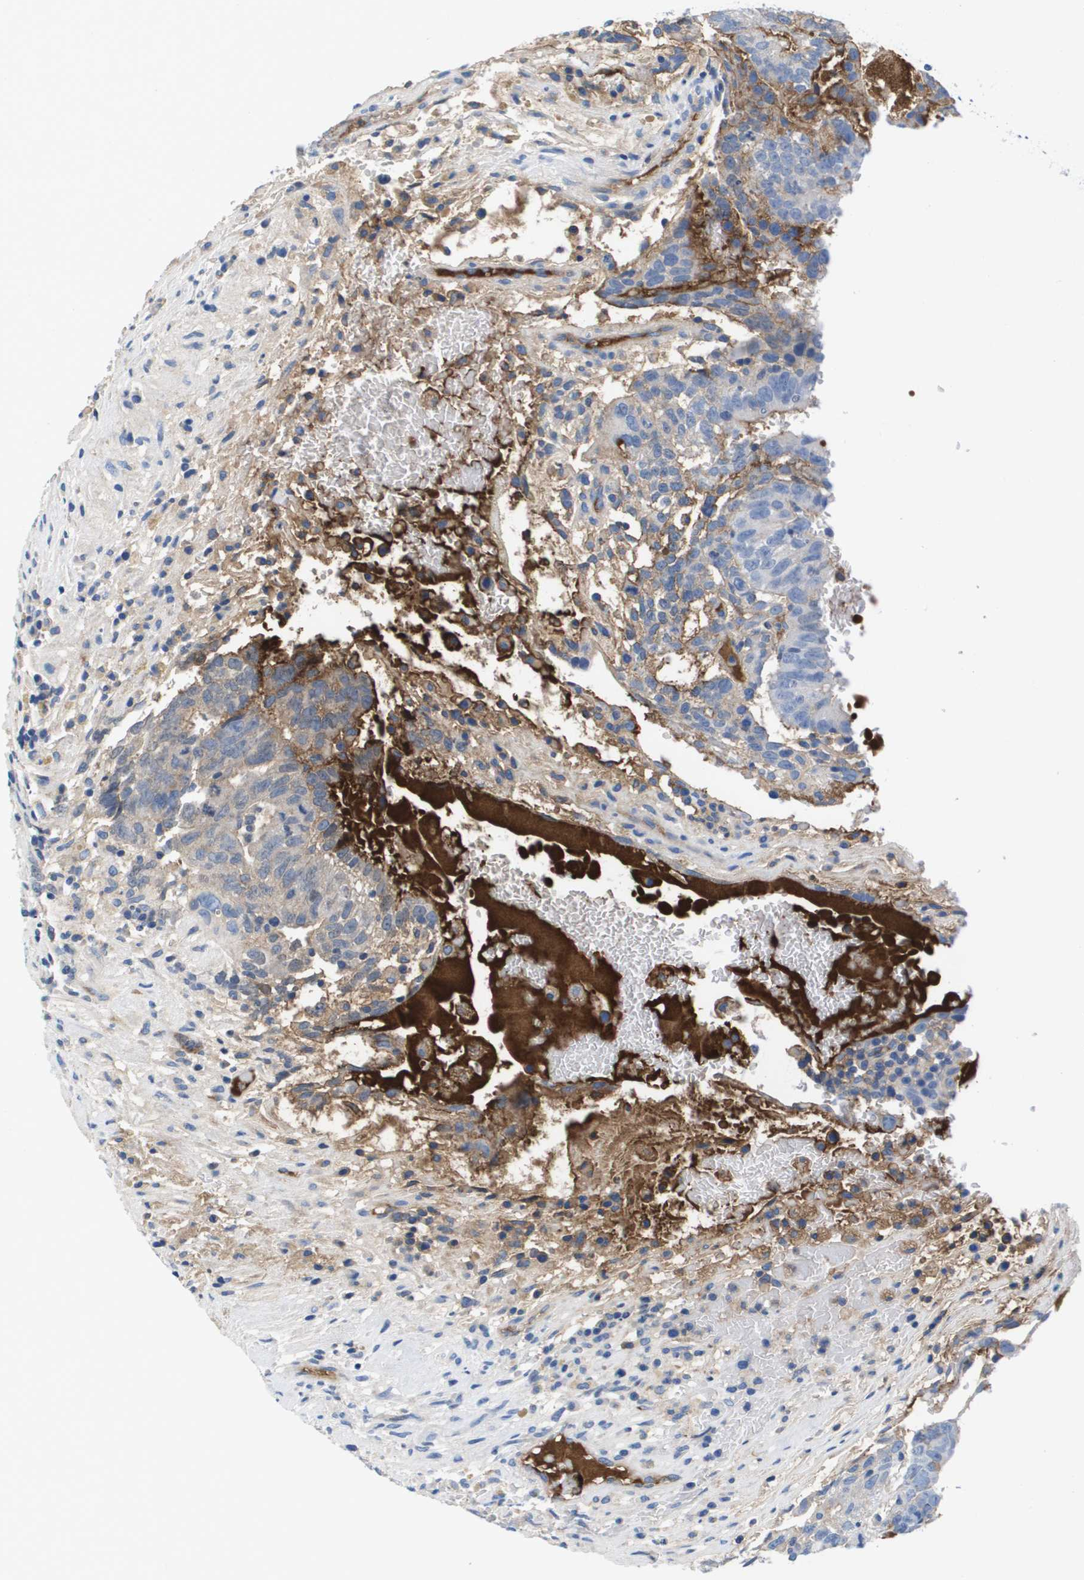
{"staining": {"intensity": "negative", "quantity": "none", "location": "none"}, "tissue": "testis cancer", "cell_type": "Tumor cells", "image_type": "cancer", "snomed": [{"axis": "morphology", "description": "Seminoma, NOS"}, {"axis": "morphology", "description": "Carcinoma, Embryonal, NOS"}, {"axis": "topography", "description": "Testis"}], "caption": "Tumor cells are negative for protein expression in human testis cancer. (Brightfield microscopy of DAB (3,3'-diaminobenzidine) IHC at high magnification).", "gene": "APOA1", "patient": {"sex": "male", "age": 36}}